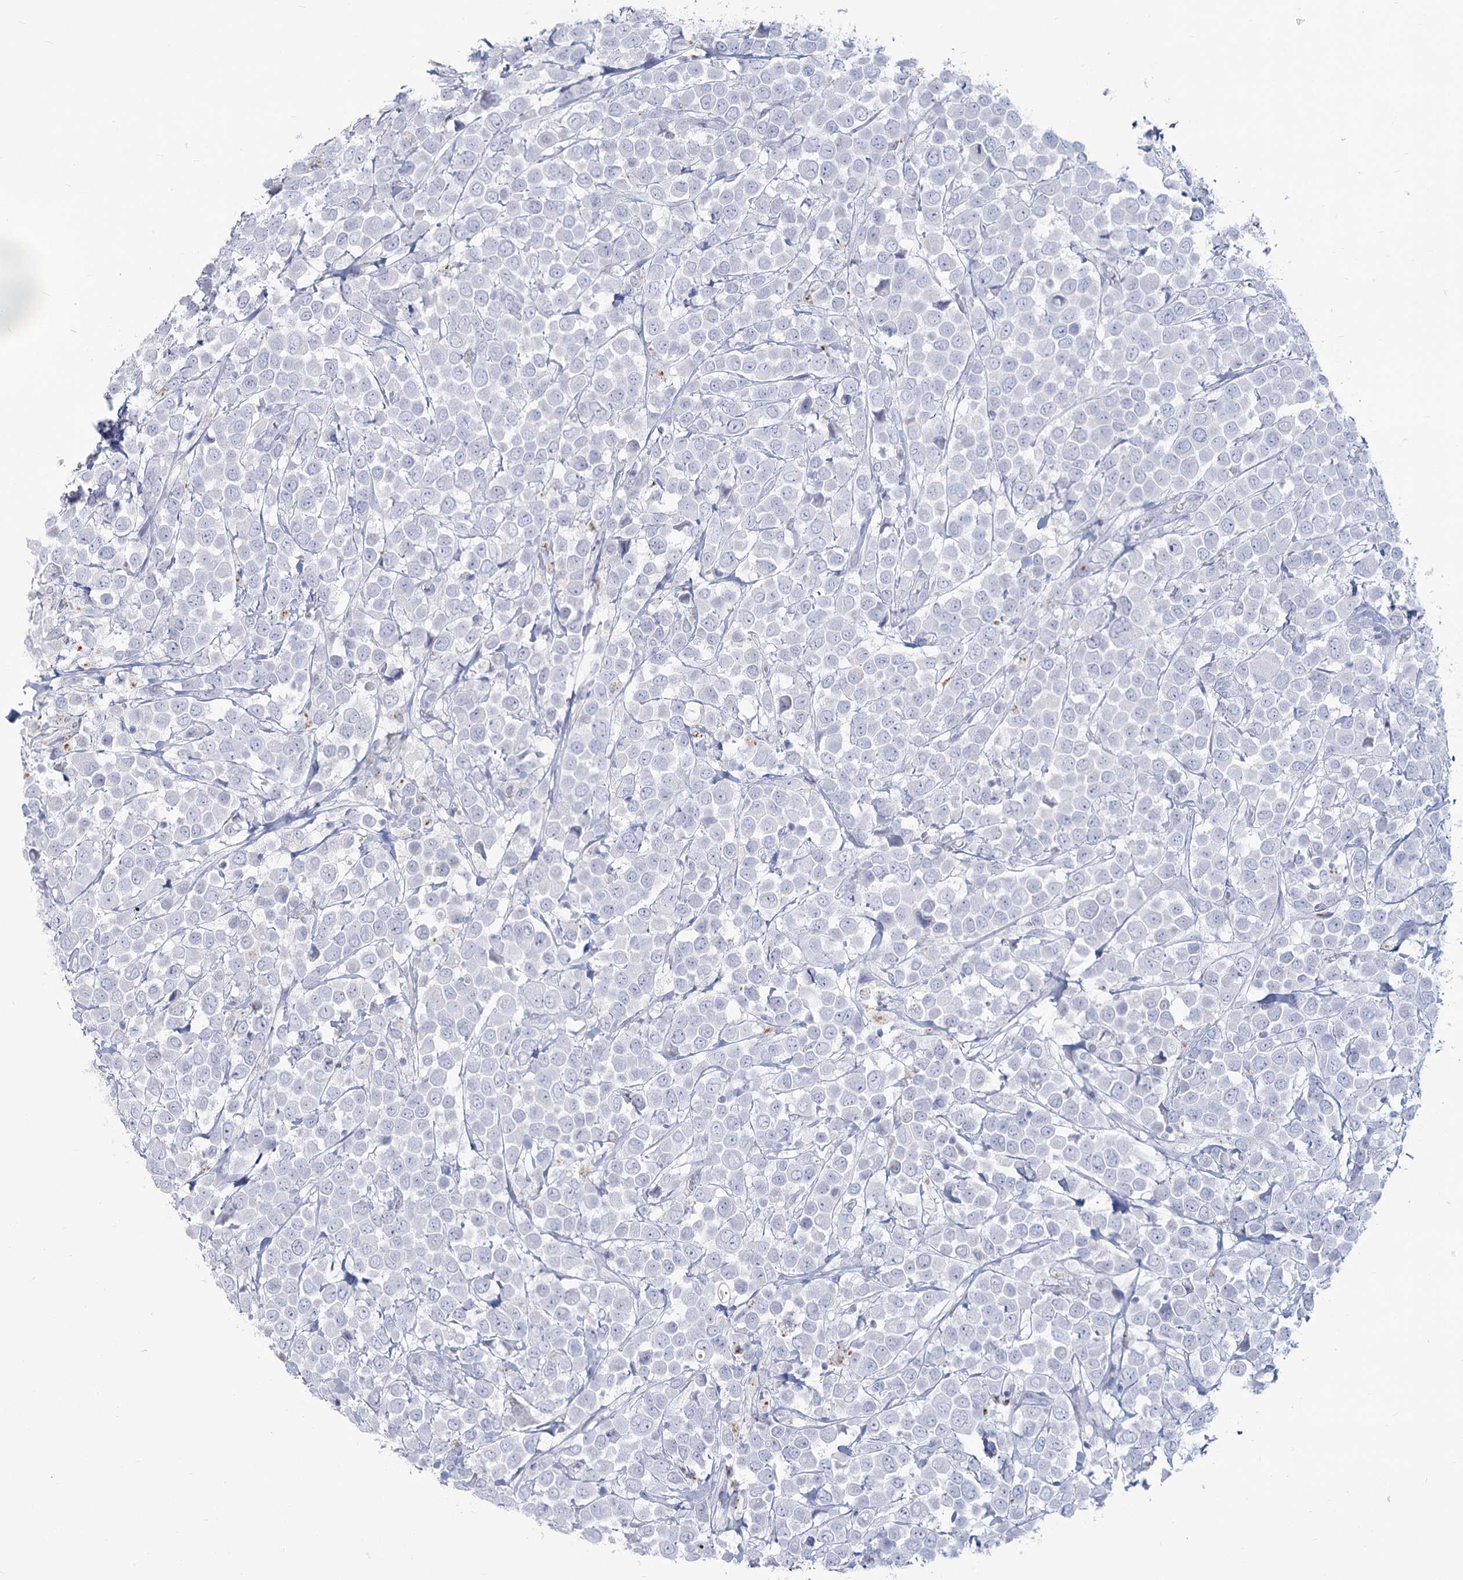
{"staining": {"intensity": "negative", "quantity": "none", "location": "none"}, "tissue": "breast cancer", "cell_type": "Tumor cells", "image_type": "cancer", "snomed": [{"axis": "morphology", "description": "Duct carcinoma"}, {"axis": "topography", "description": "Breast"}], "caption": "IHC of human infiltrating ductal carcinoma (breast) demonstrates no positivity in tumor cells.", "gene": "SLC6A19", "patient": {"sex": "female", "age": 61}}